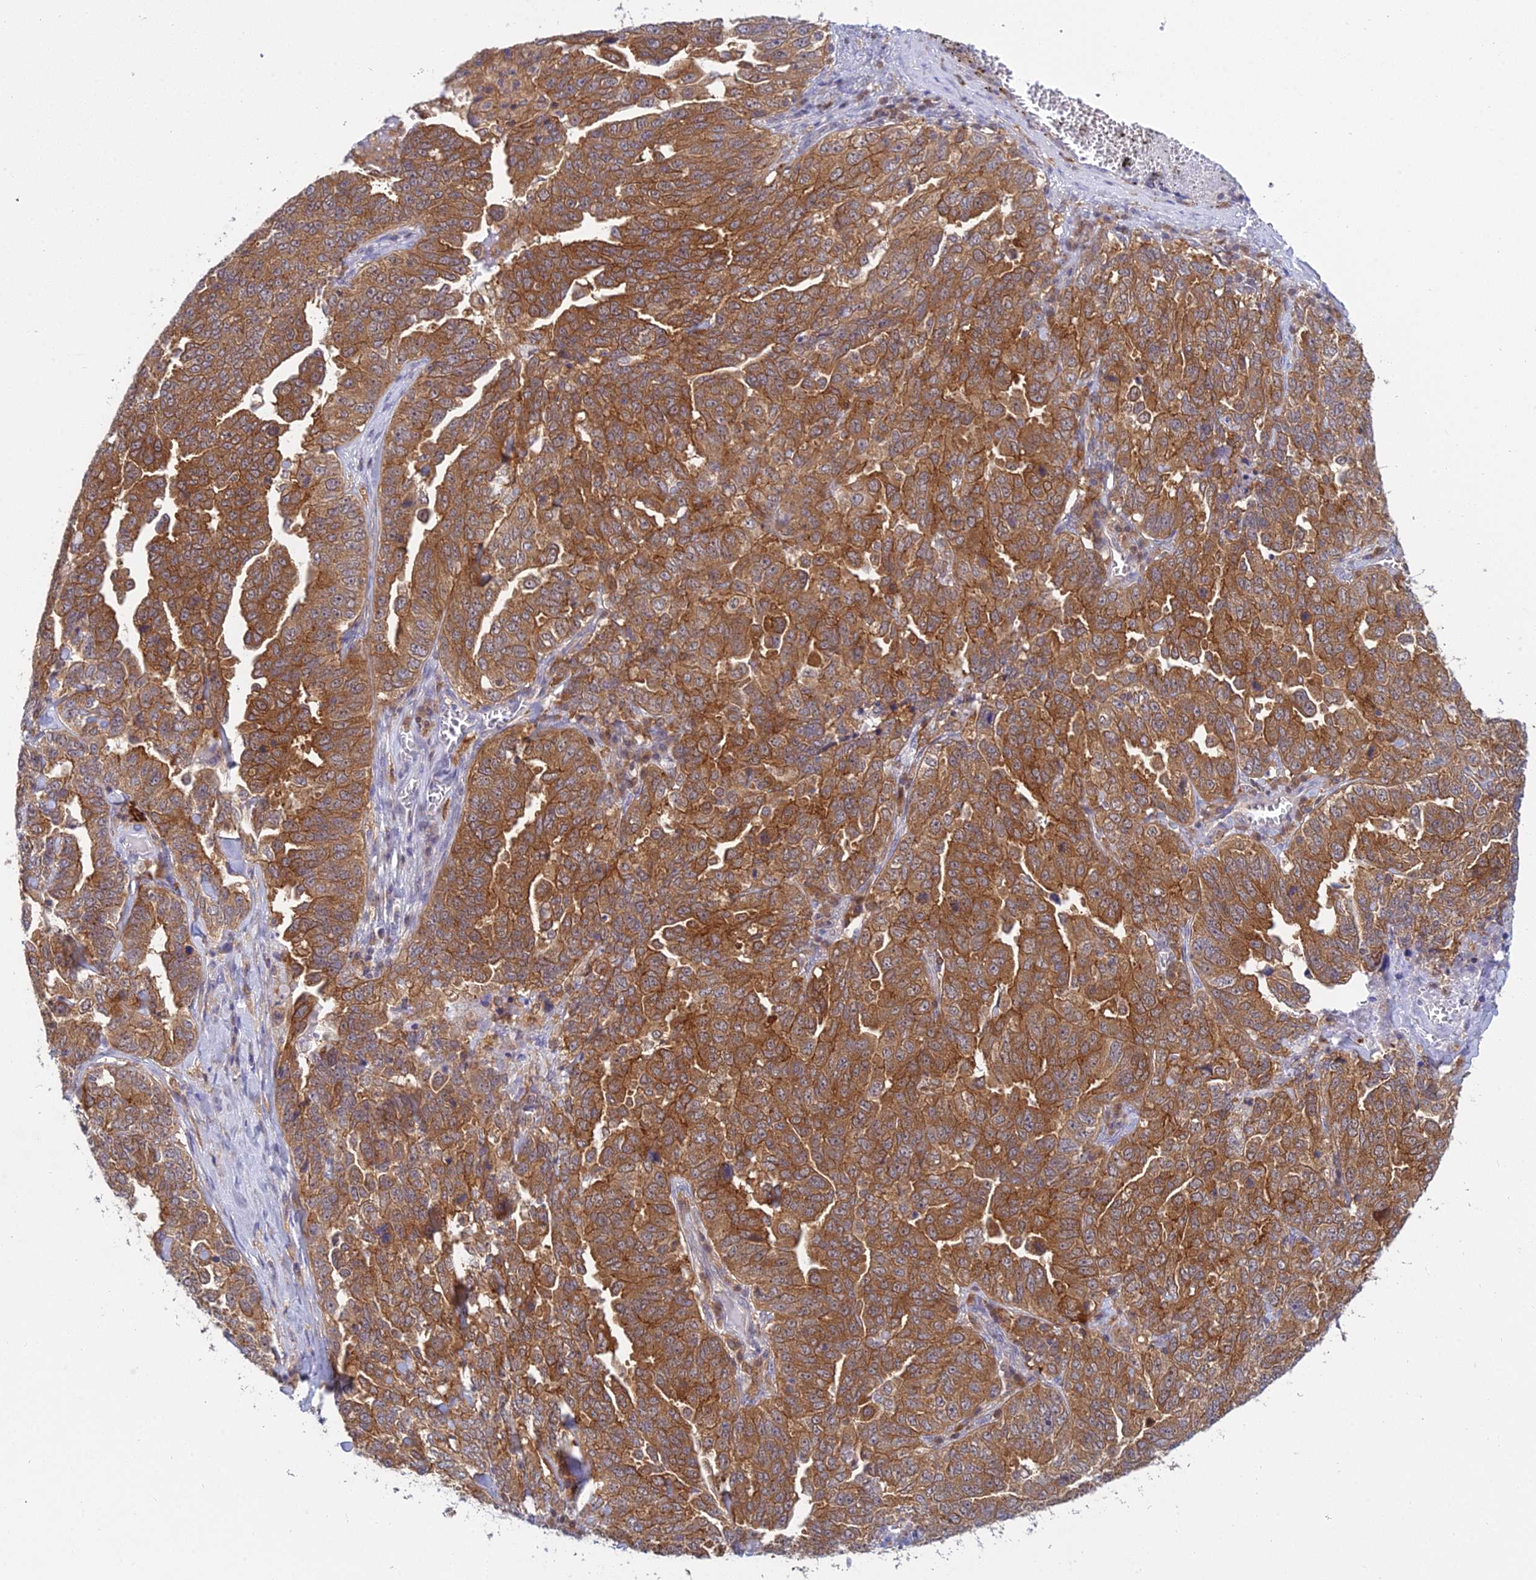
{"staining": {"intensity": "moderate", "quantity": ">75%", "location": "cytoplasmic/membranous"}, "tissue": "ovarian cancer", "cell_type": "Tumor cells", "image_type": "cancer", "snomed": [{"axis": "morphology", "description": "Carcinoma, endometroid"}, {"axis": "topography", "description": "Ovary"}], "caption": "The histopathology image demonstrates immunohistochemical staining of ovarian endometroid carcinoma. There is moderate cytoplasmic/membranous staining is identified in approximately >75% of tumor cells.", "gene": "UBE2G1", "patient": {"sex": "female", "age": 62}}